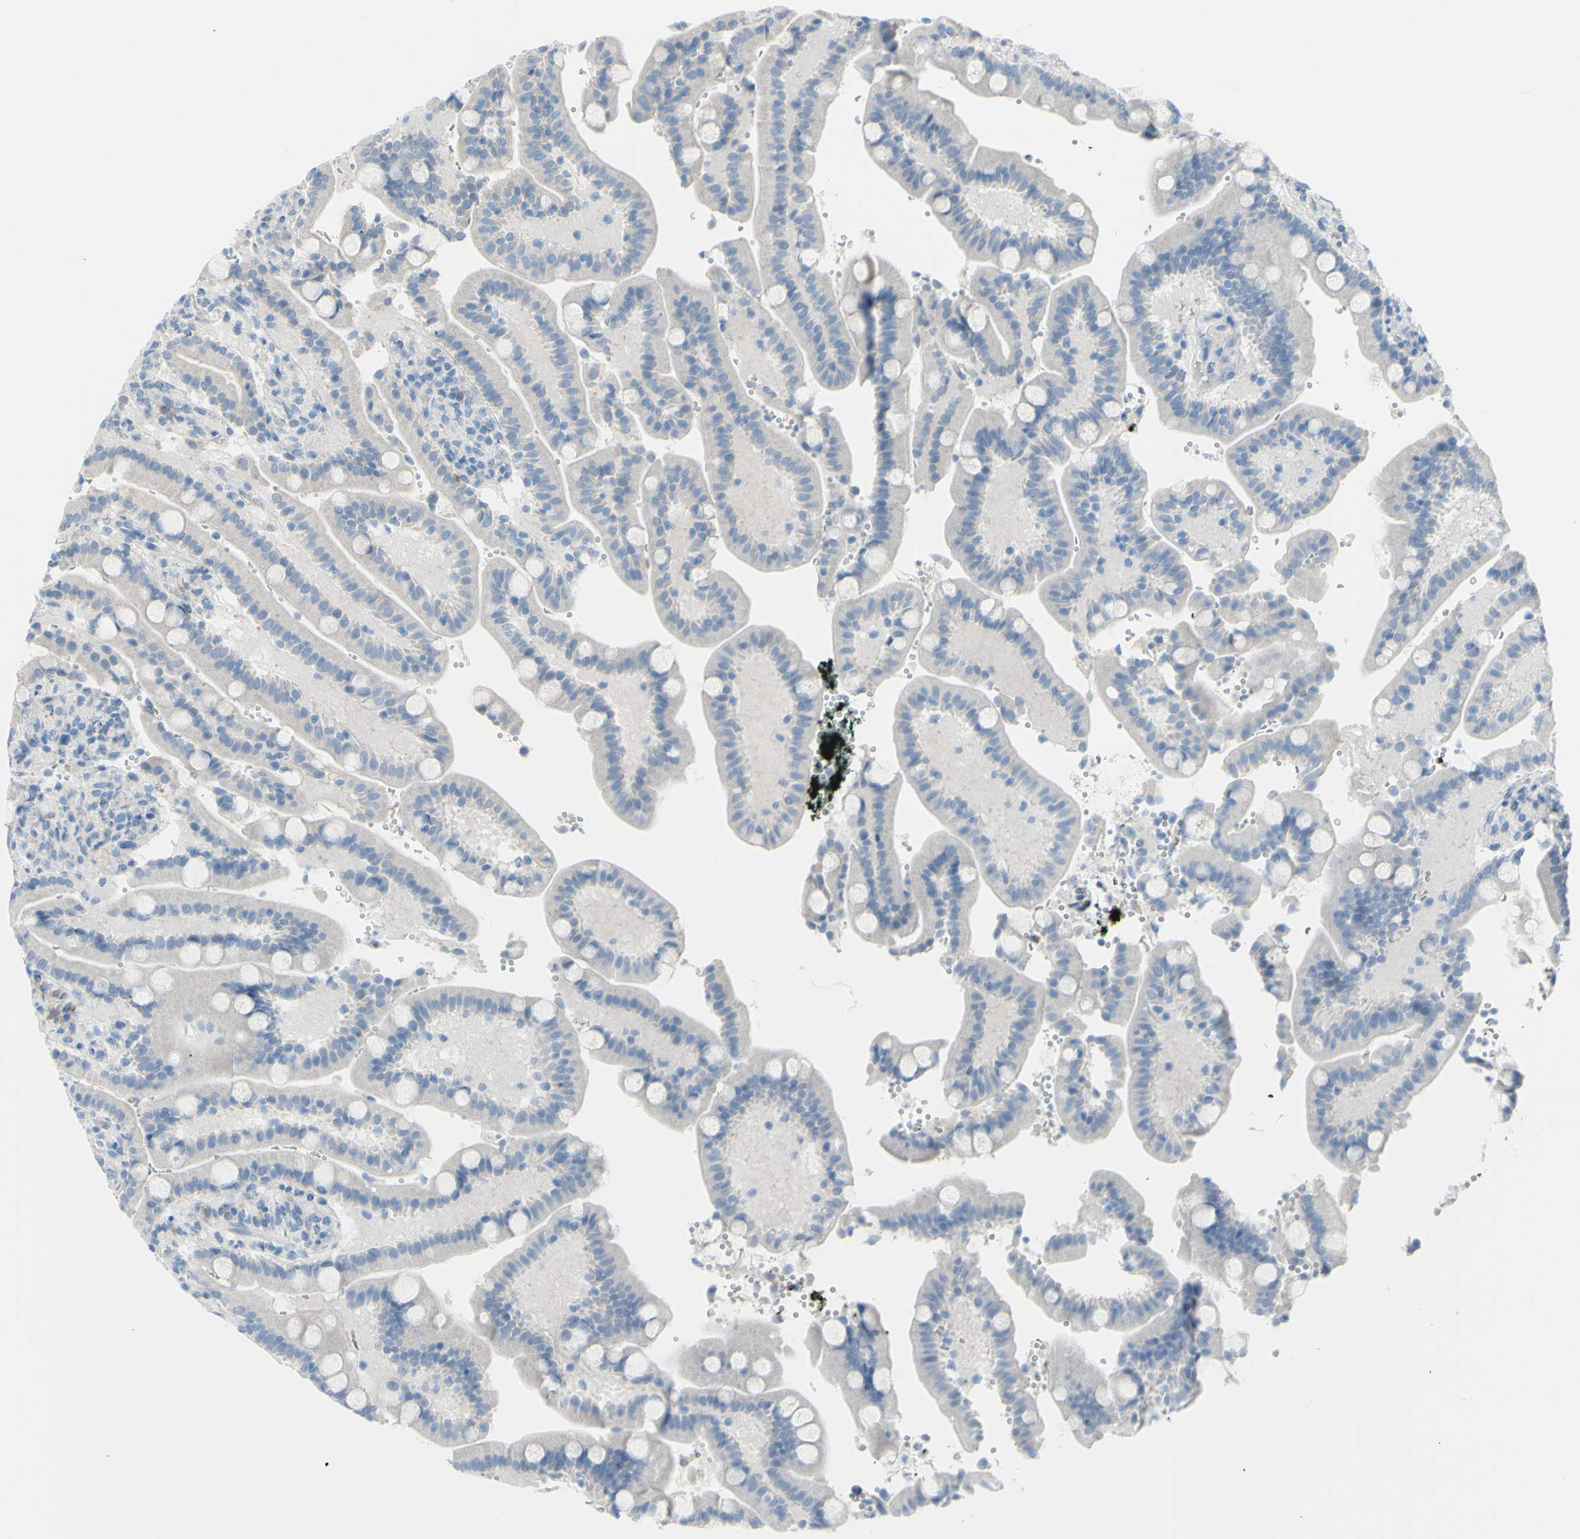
{"staining": {"intensity": "negative", "quantity": "none", "location": "none"}, "tissue": "duodenum", "cell_type": "Glandular cells", "image_type": "normal", "snomed": [{"axis": "morphology", "description": "Normal tissue, NOS"}, {"axis": "topography", "description": "Small intestine, NOS"}], "caption": "The photomicrograph exhibits no significant expression in glandular cells of duodenum.", "gene": "TFPI2", "patient": {"sex": "female", "age": 71}}